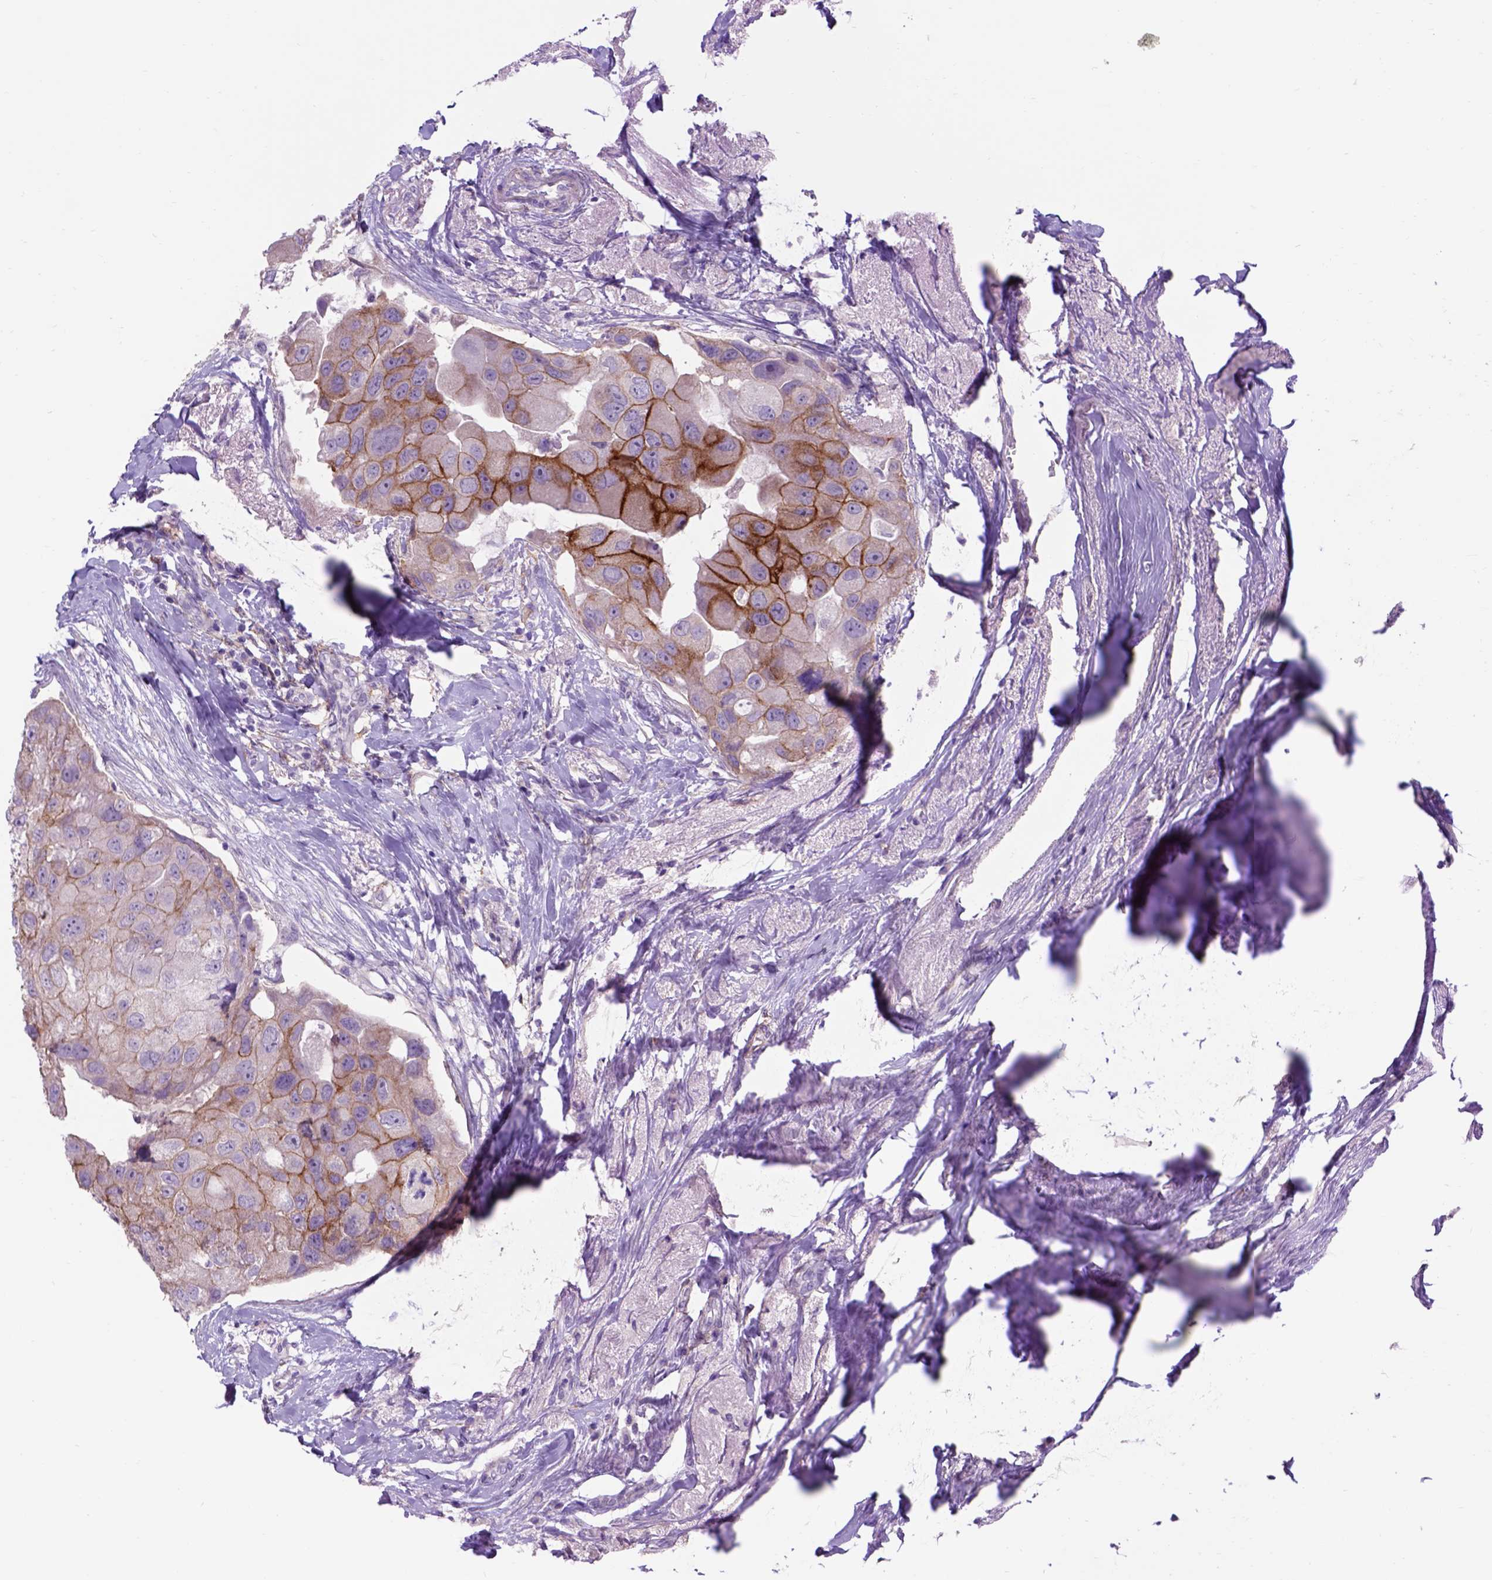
{"staining": {"intensity": "moderate", "quantity": "<25%", "location": "cytoplasmic/membranous"}, "tissue": "breast cancer", "cell_type": "Tumor cells", "image_type": "cancer", "snomed": [{"axis": "morphology", "description": "Duct carcinoma"}, {"axis": "topography", "description": "Breast"}], "caption": "Intraductal carcinoma (breast) stained with a brown dye reveals moderate cytoplasmic/membranous positive staining in about <25% of tumor cells.", "gene": "EGFR", "patient": {"sex": "female", "age": 43}}